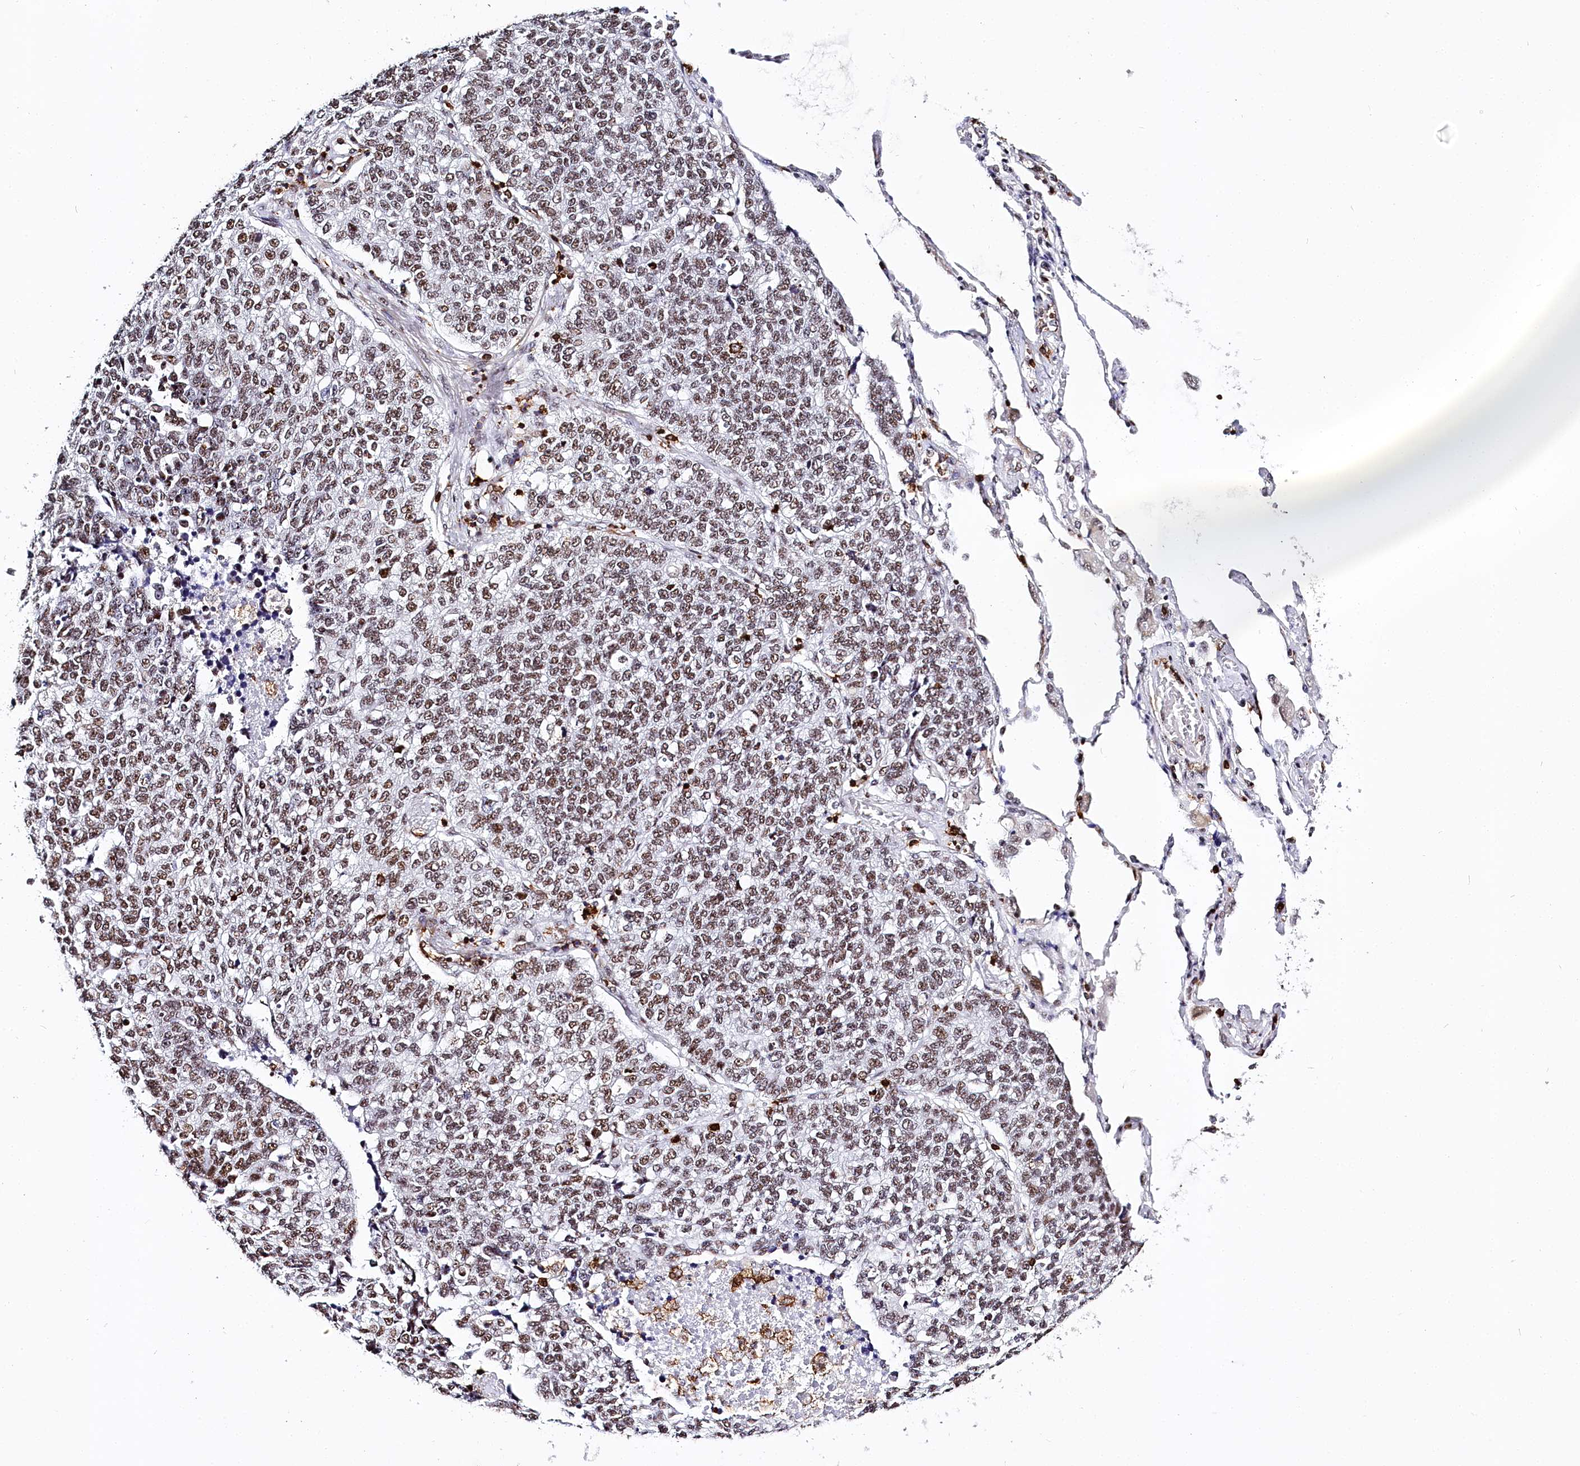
{"staining": {"intensity": "moderate", "quantity": ">75%", "location": "nuclear"}, "tissue": "lung cancer", "cell_type": "Tumor cells", "image_type": "cancer", "snomed": [{"axis": "morphology", "description": "Adenocarcinoma, NOS"}, {"axis": "topography", "description": "Lung"}], "caption": "Immunohistochemistry micrograph of neoplastic tissue: lung cancer stained using immunohistochemistry shows medium levels of moderate protein expression localized specifically in the nuclear of tumor cells, appearing as a nuclear brown color.", "gene": "BARD1", "patient": {"sex": "male", "age": 49}}